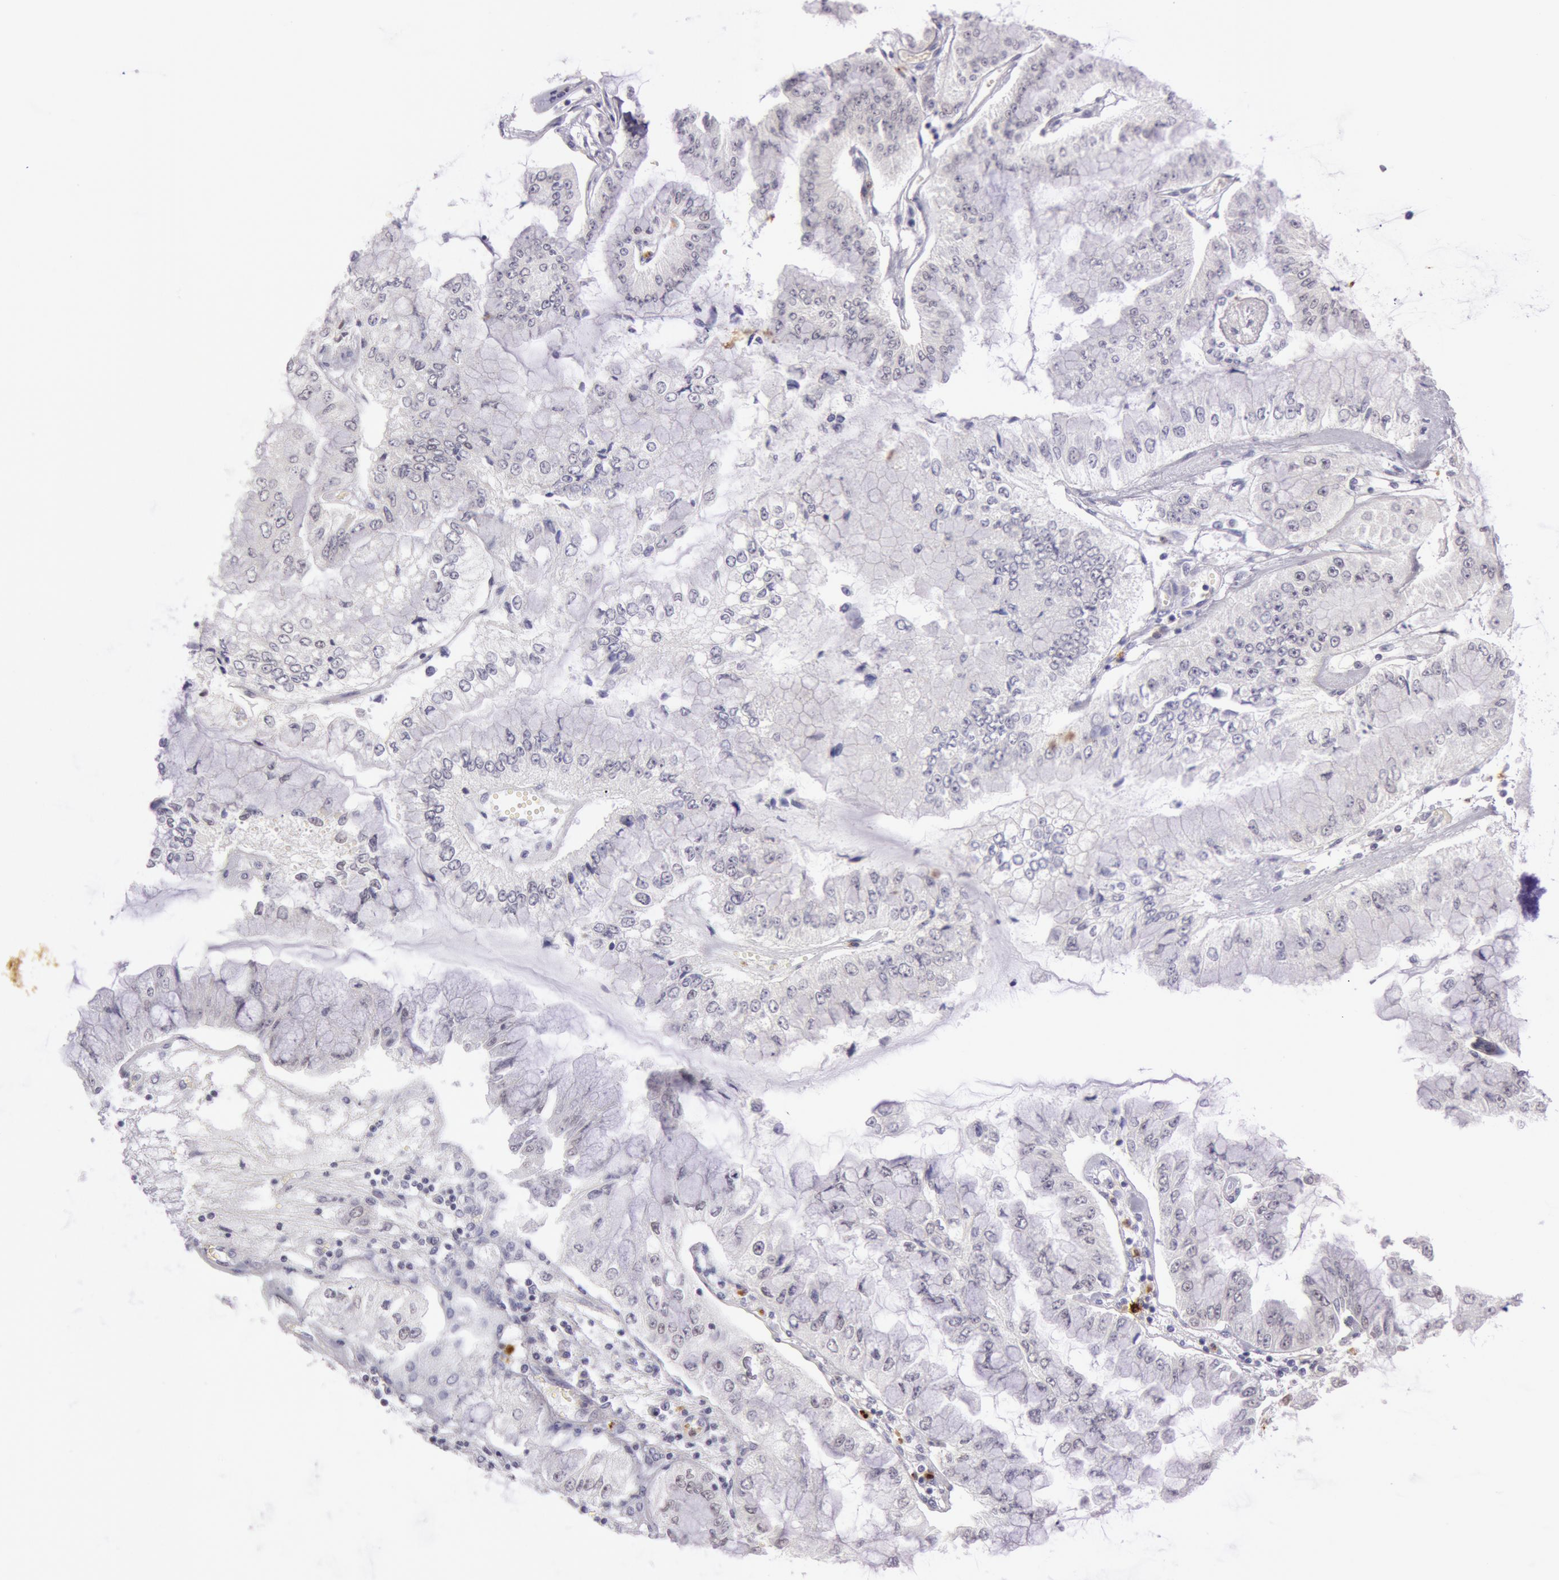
{"staining": {"intensity": "negative", "quantity": "none", "location": "none"}, "tissue": "liver cancer", "cell_type": "Tumor cells", "image_type": "cancer", "snomed": [{"axis": "morphology", "description": "Cholangiocarcinoma"}, {"axis": "topography", "description": "Liver"}], "caption": "This micrograph is of liver cancer (cholangiocarcinoma) stained with IHC to label a protein in brown with the nuclei are counter-stained blue. There is no staining in tumor cells.", "gene": "KDM6A", "patient": {"sex": "female", "age": 79}}